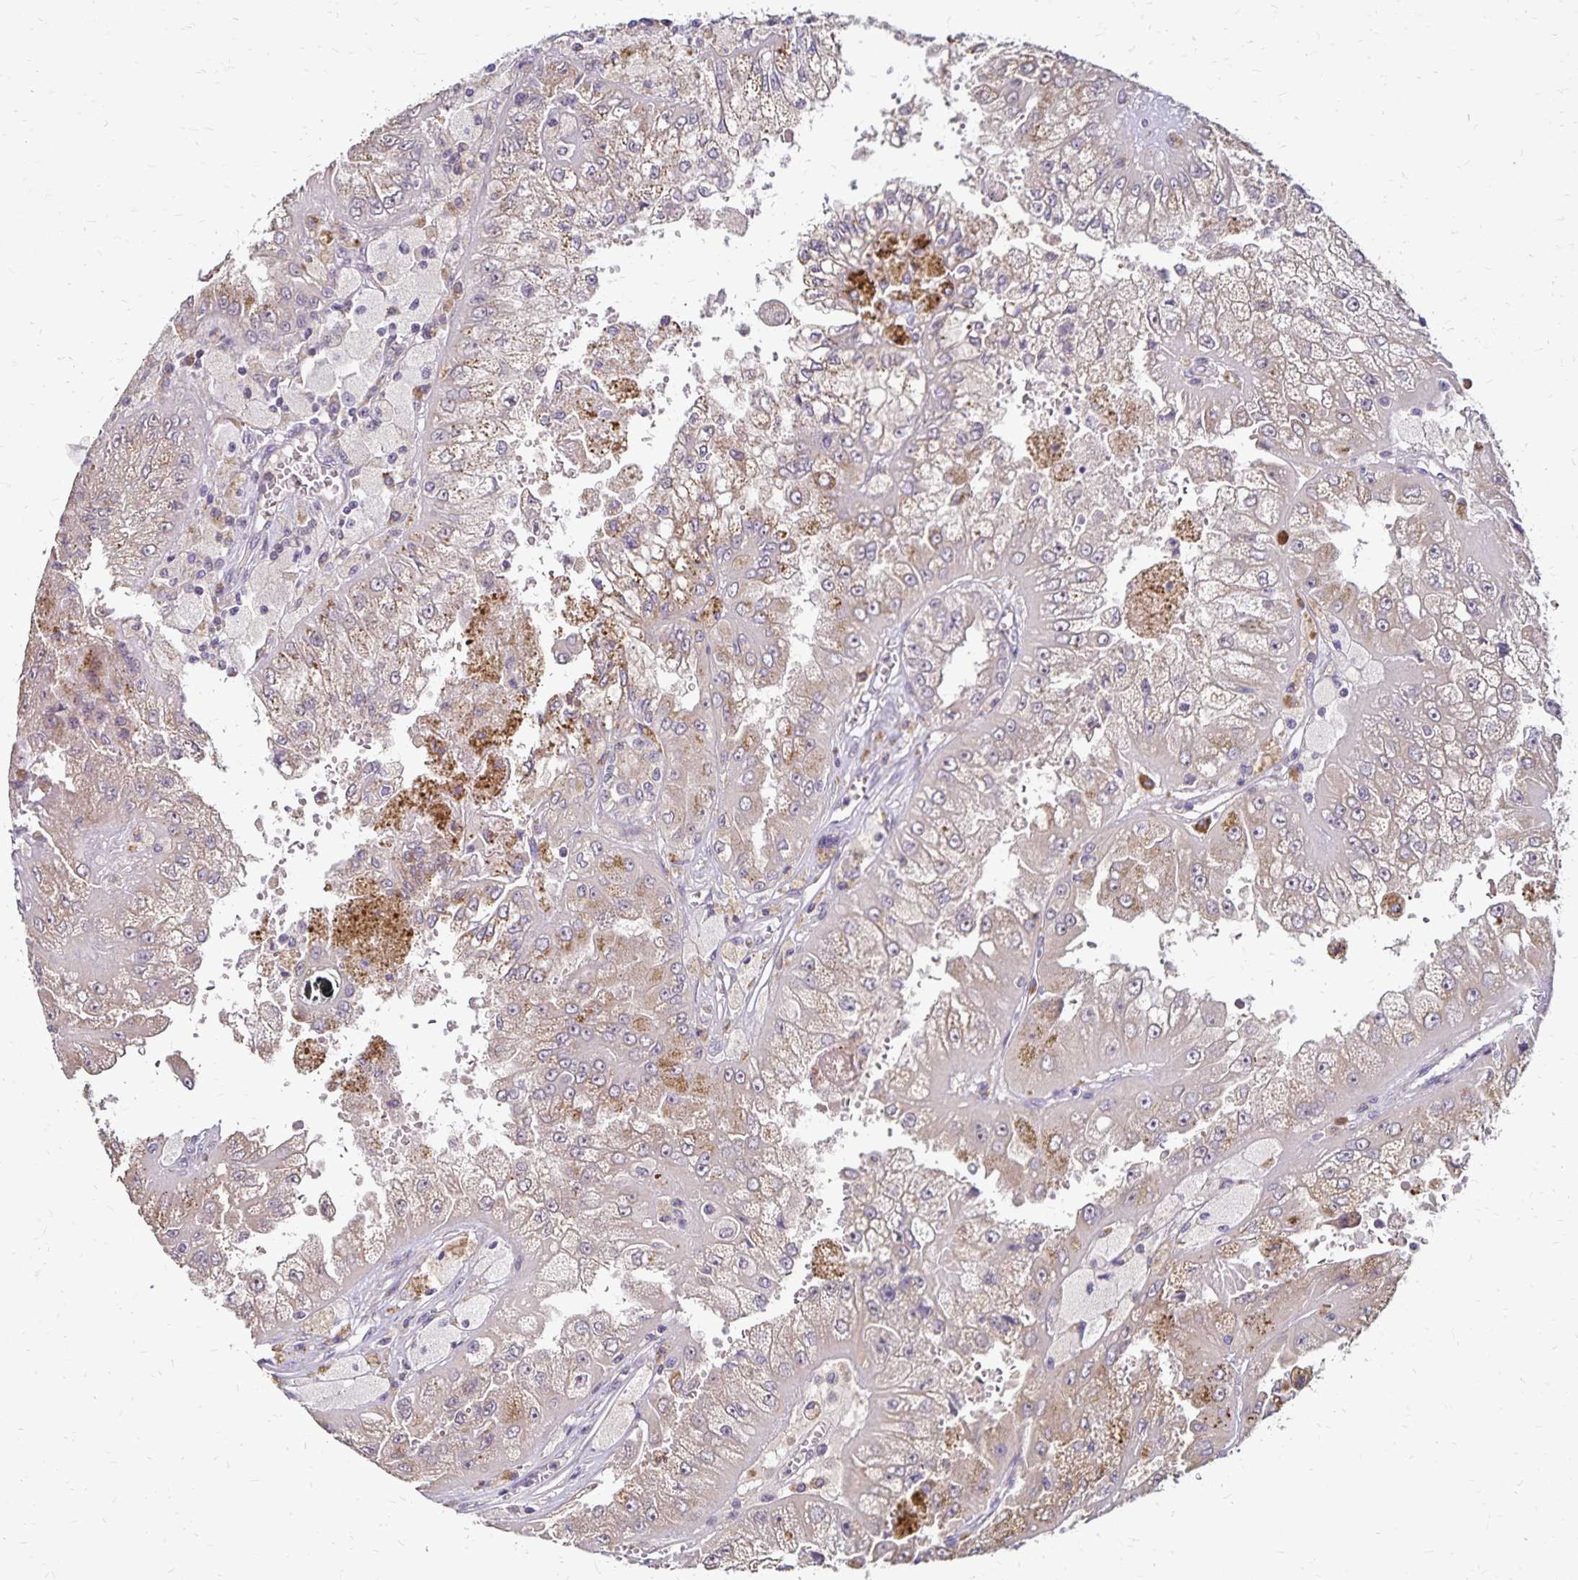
{"staining": {"intensity": "weak", "quantity": "<25%", "location": "cytoplasmic/membranous"}, "tissue": "renal cancer", "cell_type": "Tumor cells", "image_type": "cancer", "snomed": [{"axis": "morphology", "description": "Adenocarcinoma, NOS"}, {"axis": "topography", "description": "Kidney"}], "caption": "High magnification brightfield microscopy of renal cancer stained with DAB (brown) and counterstained with hematoxylin (blue): tumor cells show no significant positivity.", "gene": "EMC10", "patient": {"sex": "male", "age": 58}}